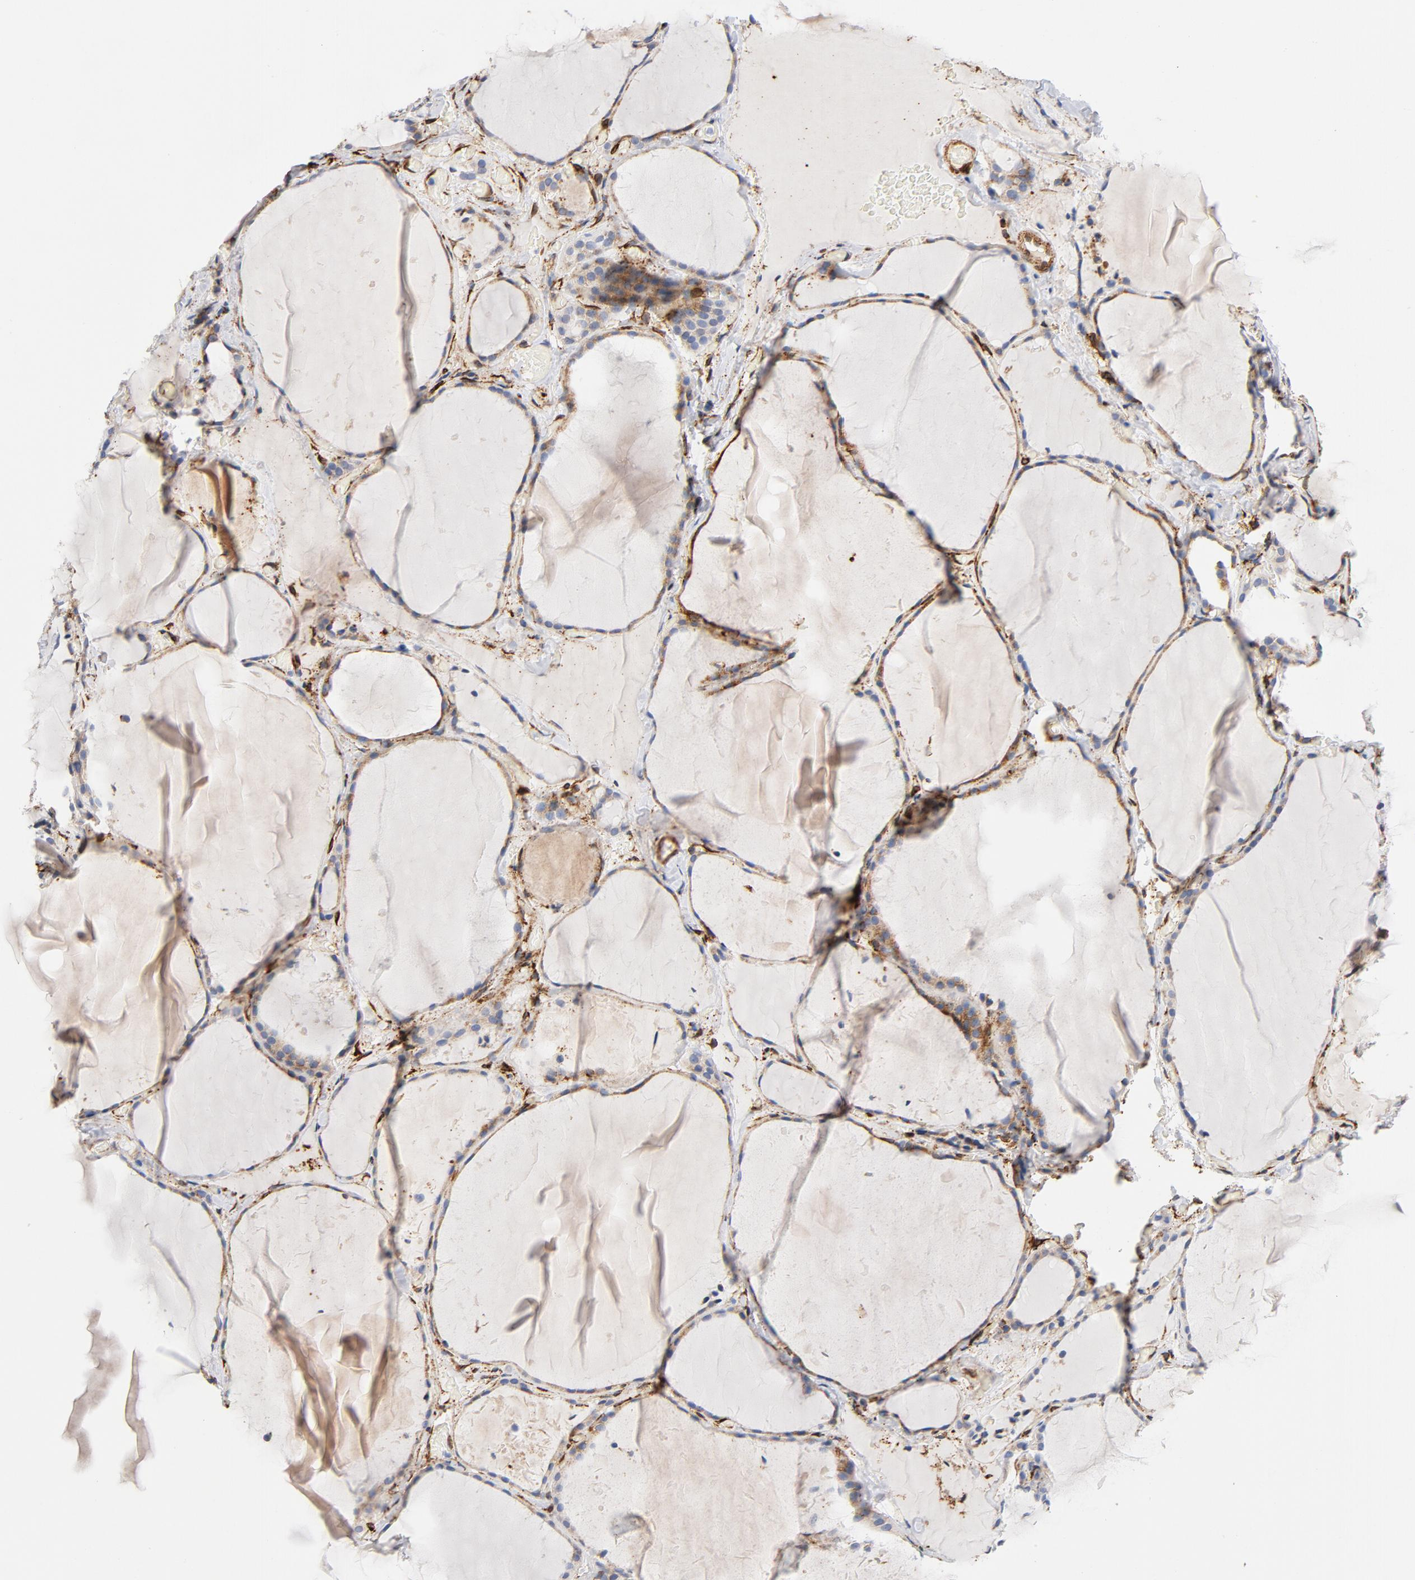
{"staining": {"intensity": "negative", "quantity": "none", "location": "none"}, "tissue": "thyroid gland", "cell_type": "Glandular cells", "image_type": "normal", "snomed": [{"axis": "morphology", "description": "Normal tissue, NOS"}, {"axis": "topography", "description": "Thyroid gland"}], "caption": "High magnification brightfield microscopy of benign thyroid gland stained with DAB (3,3'-diaminobenzidine) (brown) and counterstained with hematoxylin (blue): glandular cells show no significant positivity.", "gene": "SERPINH1", "patient": {"sex": "female", "age": 22}}